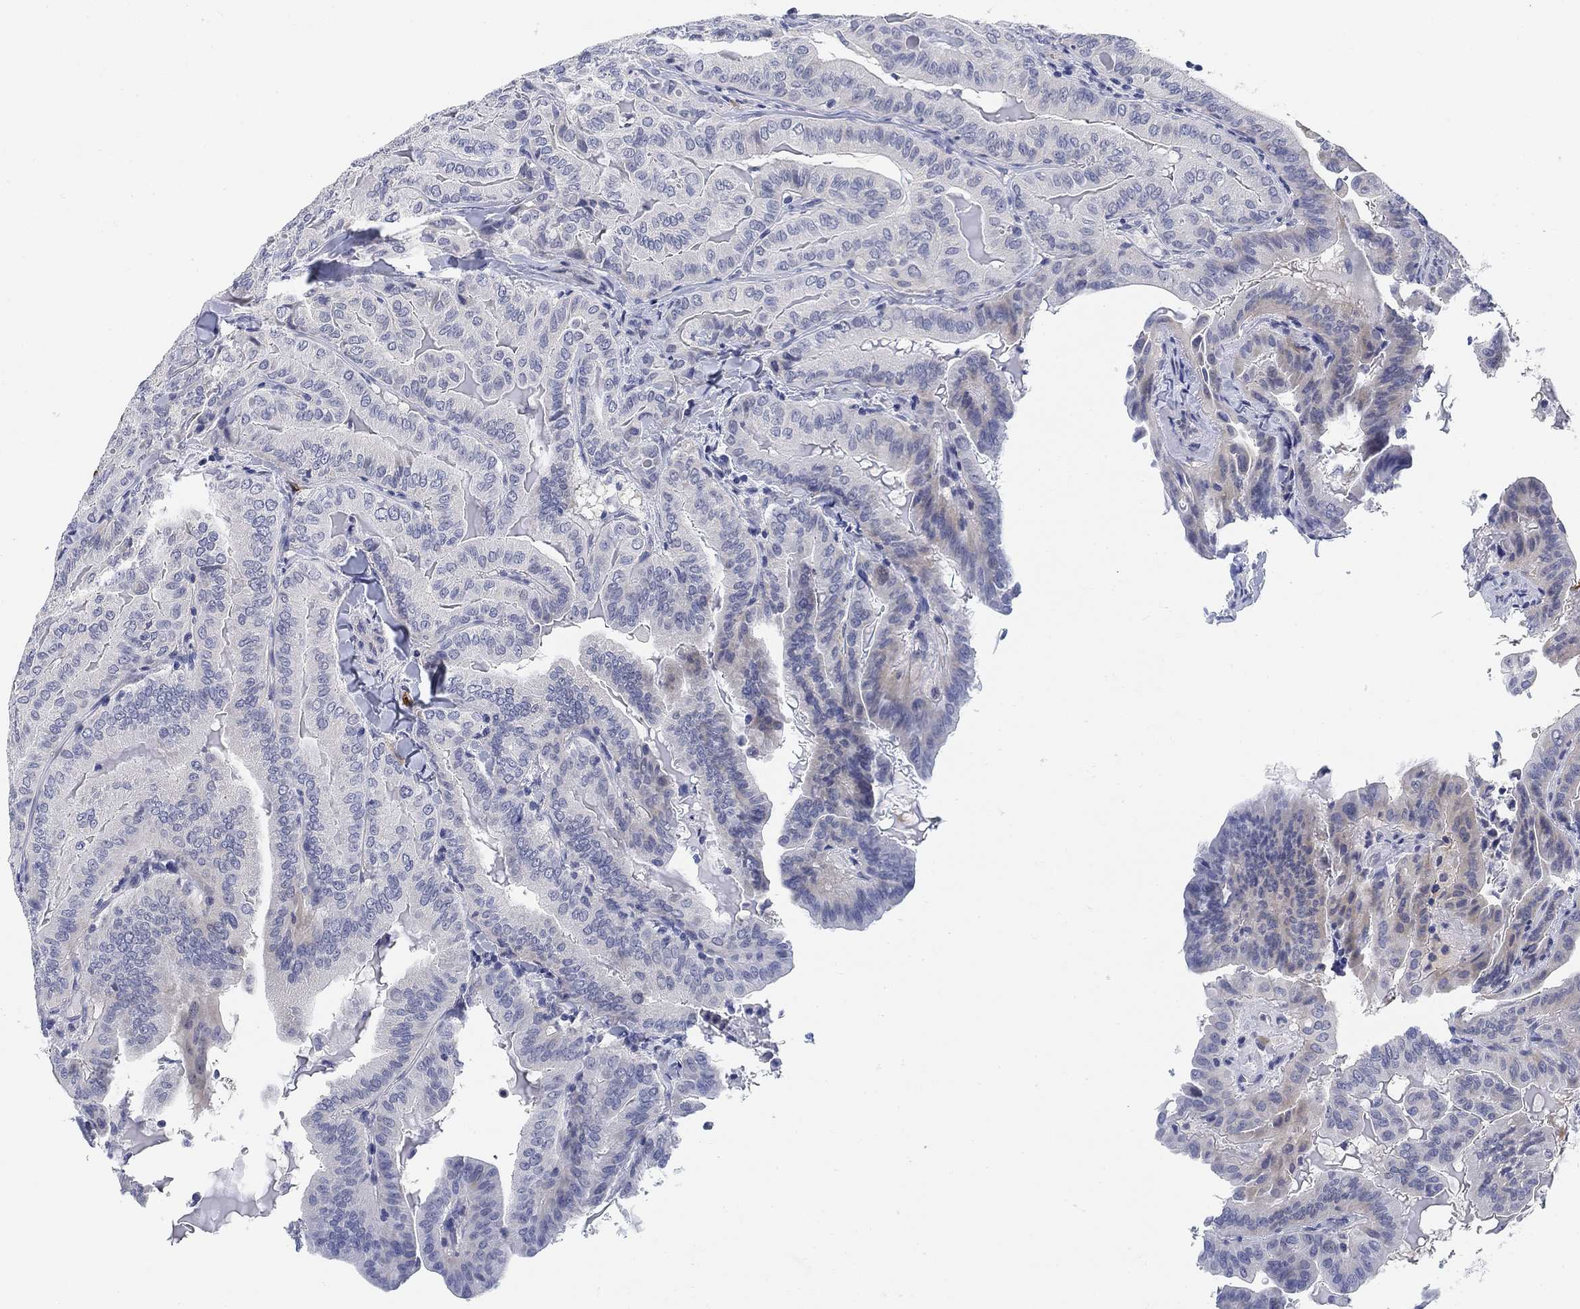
{"staining": {"intensity": "negative", "quantity": "none", "location": "none"}, "tissue": "thyroid cancer", "cell_type": "Tumor cells", "image_type": "cancer", "snomed": [{"axis": "morphology", "description": "Papillary adenocarcinoma, NOS"}, {"axis": "topography", "description": "Thyroid gland"}], "caption": "High magnification brightfield microscopy of thyroid cancer (papillary adenocarcinoma) stained with DAB (3,3'-diaminobenzidine) (brown) and counterstained with hematoxylin (blue): tumor cells show no significant positivity. The staining was performed using DAB to visualize the protein expression in brown, while the nuclei were stained in blue with hematoxylin (Magnification: 20x).", "gene": "SLC2A5", "patient": {"sex": "female", "age": 68}}